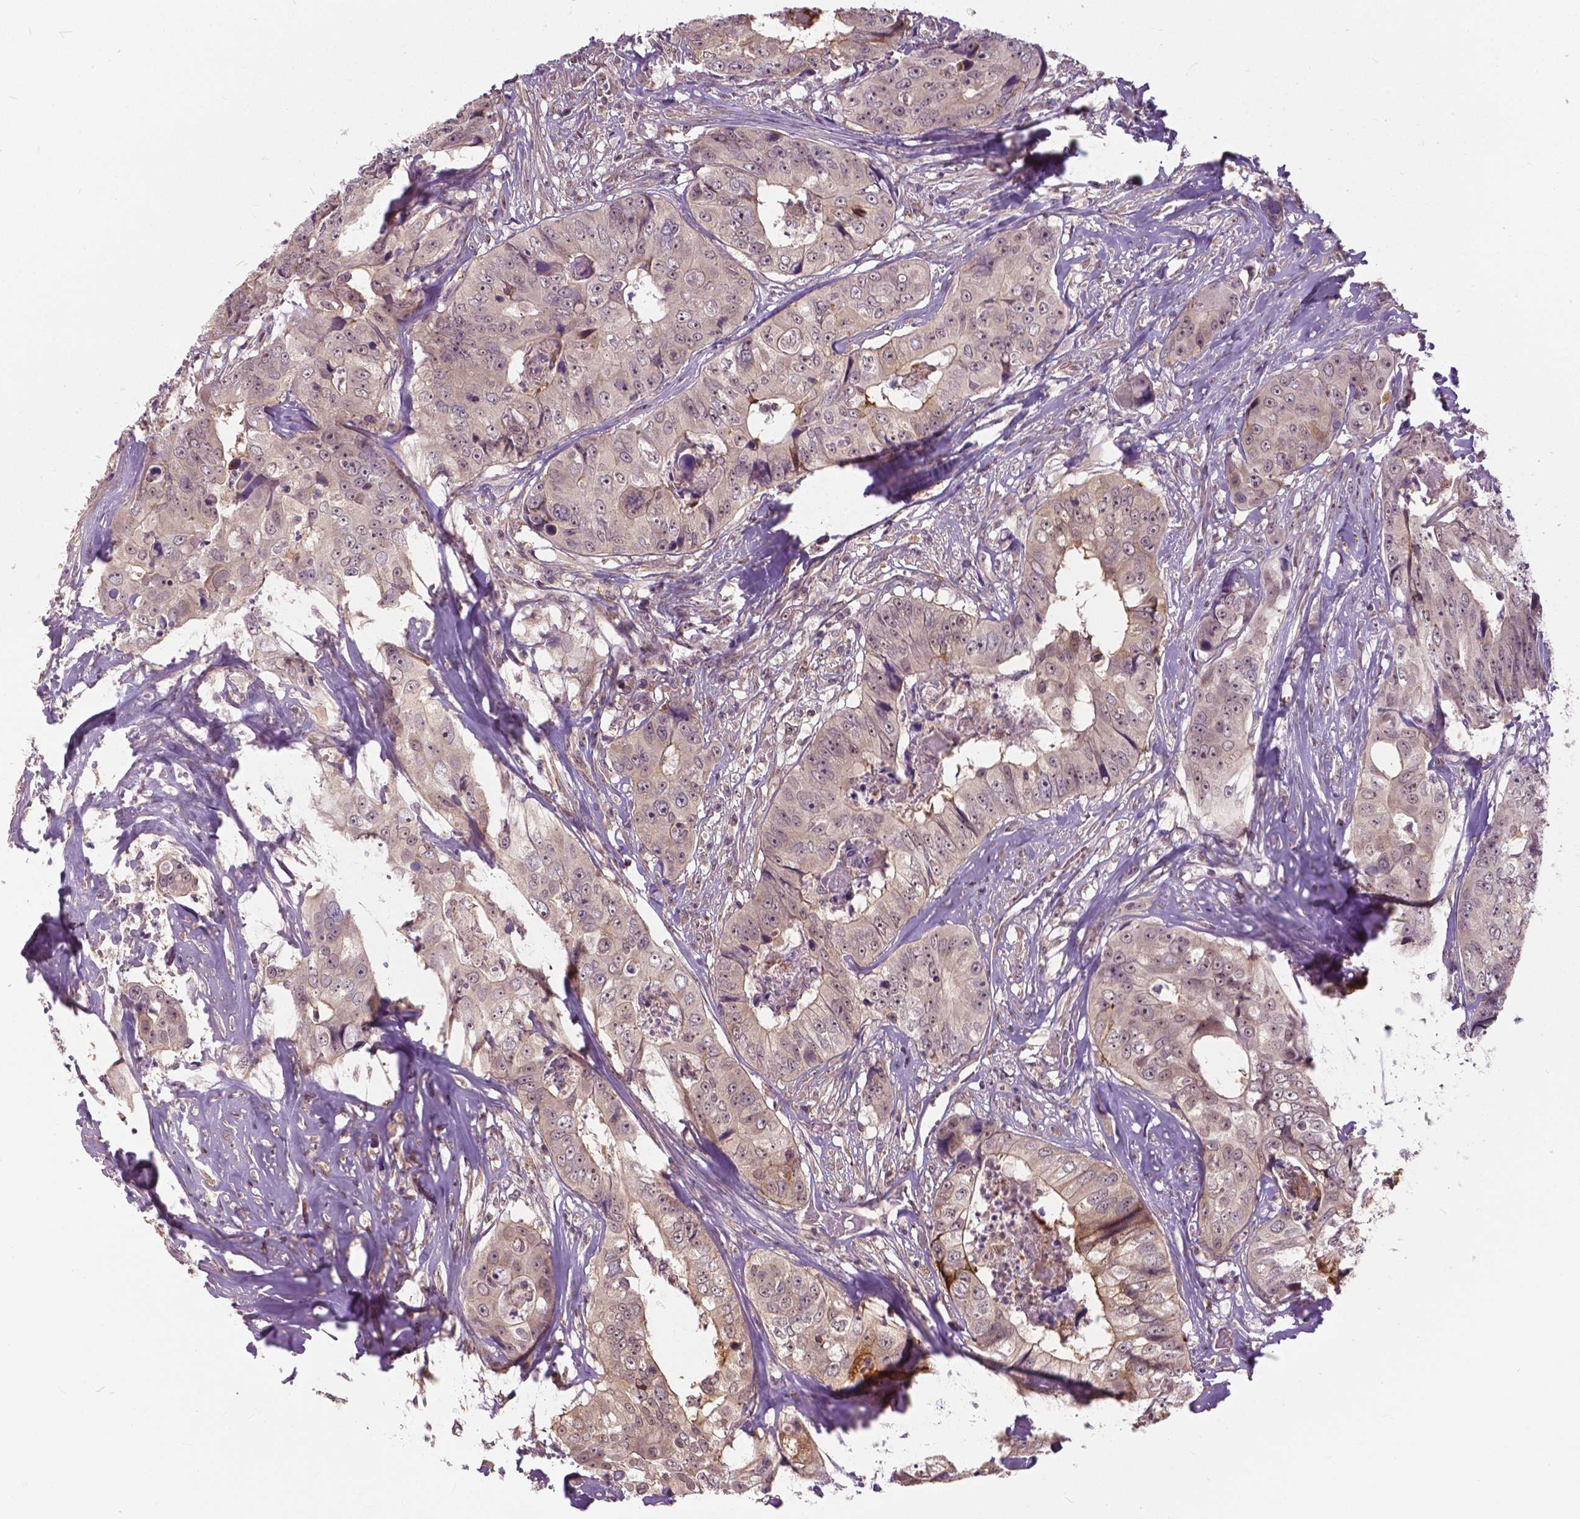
{"staining": {"intensity": "weak", "quantity": "<25%", "location": "cytoplasmic/membranous,nuclear"}, "tissue": "colorectal cancer", "cell_type": "Tumor cells", "image_type": "cancer", "snomed": [{"axis": "morphology", "description": "Adenocarcinoma, NOS"}, {"axis": "topography", "description": "Rectum"}], "caption": "High magnification brightfield microscopy of colorectal cancer (adenocarcinoma) stained with DAB (brown) and counterstained with hematoxylin (blue): tumor cells show no significant staining.", "gene": "ANXA13", "patient": {"sex": "female", "age": 62}}